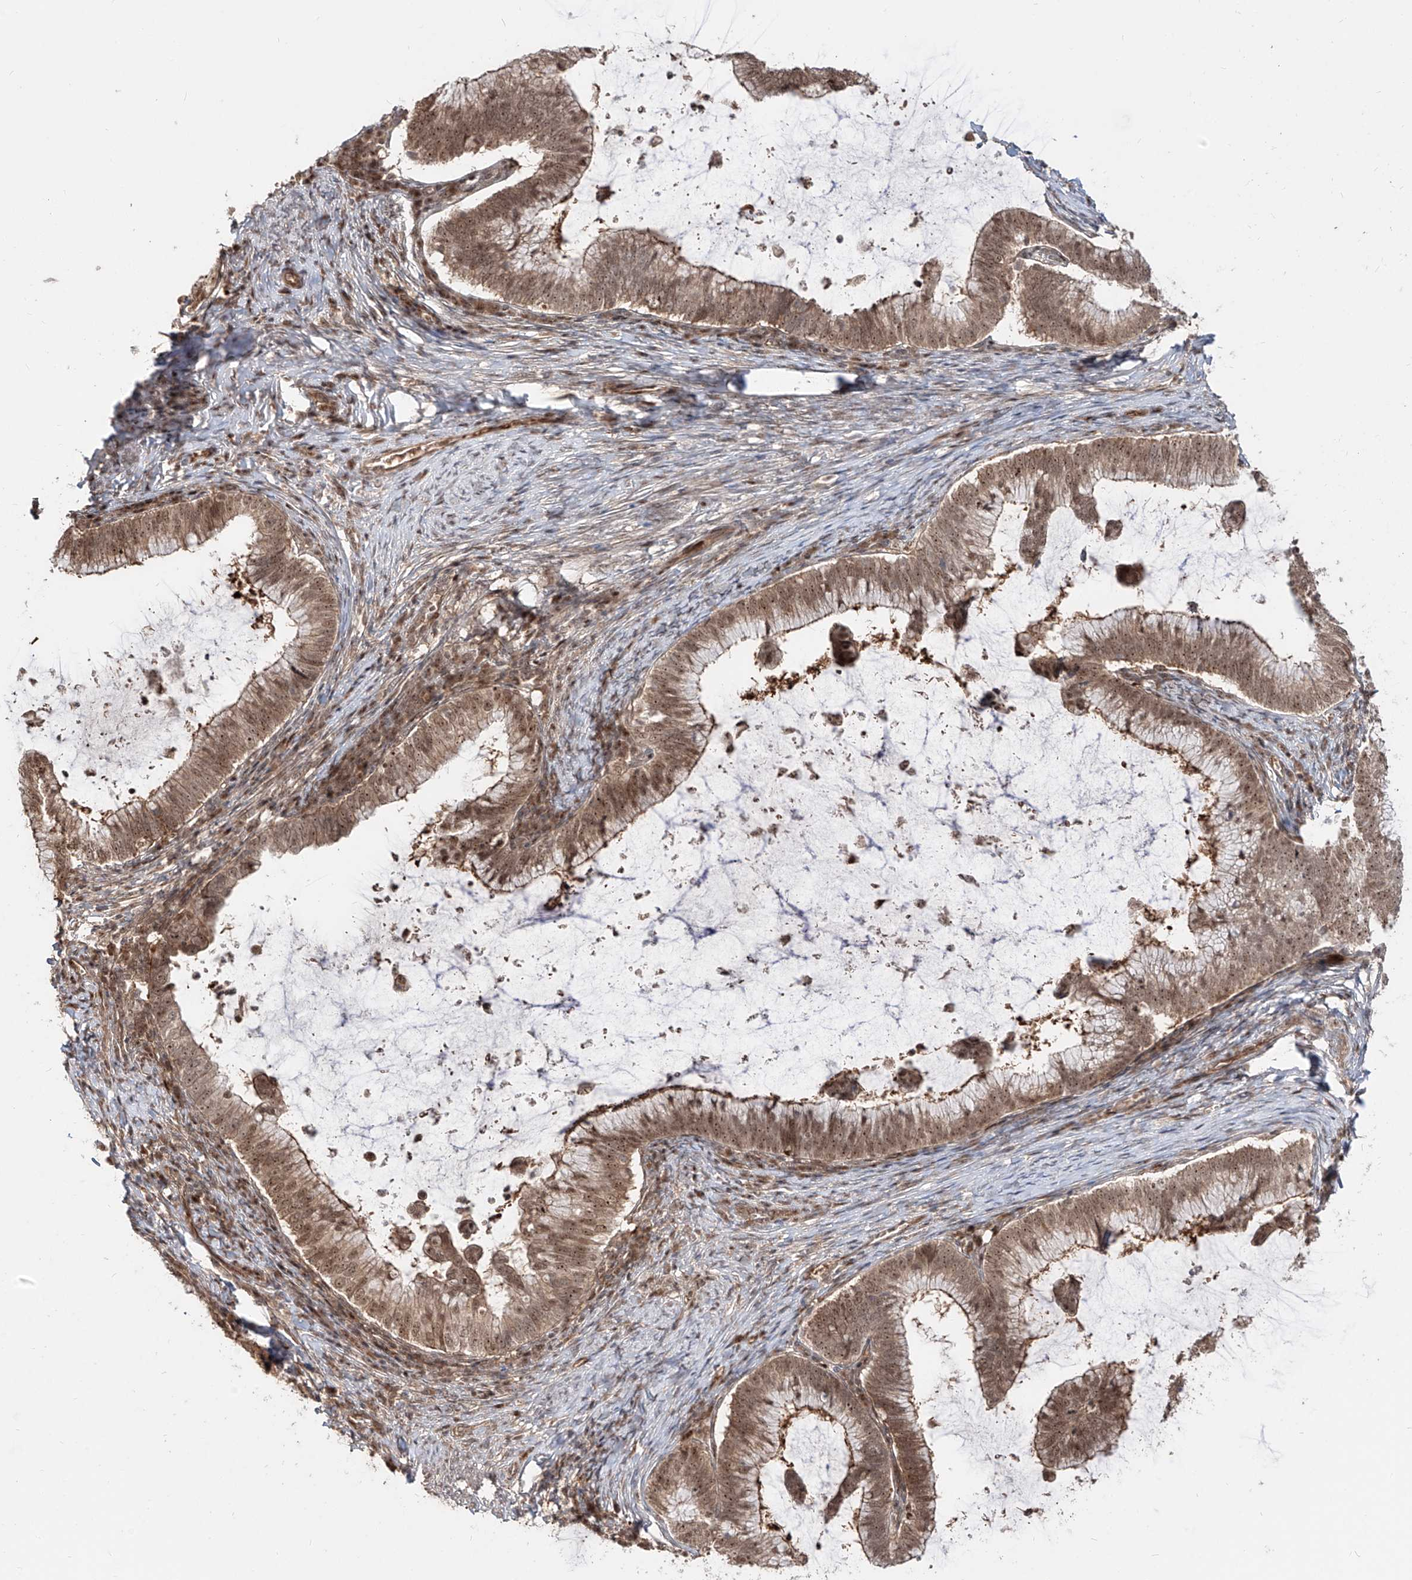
{"staining": {"intensity": "moderate", "quantity": ">75%", "location": "cytoplasmic/membranous,nuclear"}, "tissue": "cervical cancer", "cell_type": "Tumor cells", "image_type": "cancer", "snomed": [{"axis": "morphology", "description": "Adenocarcinoma, NOS"}, {"axis": "topography", "description": "Cervix"}], "caption": "Brown immunohistochemical staining in cervical cancer (adenocarcinoma) demonstrates moderate cytoplasmic/membranous and nuclear positivity in about >75% of tumor cells. (IHC, brightfield microscopy, high magnification).", "gene": "ZNF710", "patient": {"sex": "female", "age": 36}}